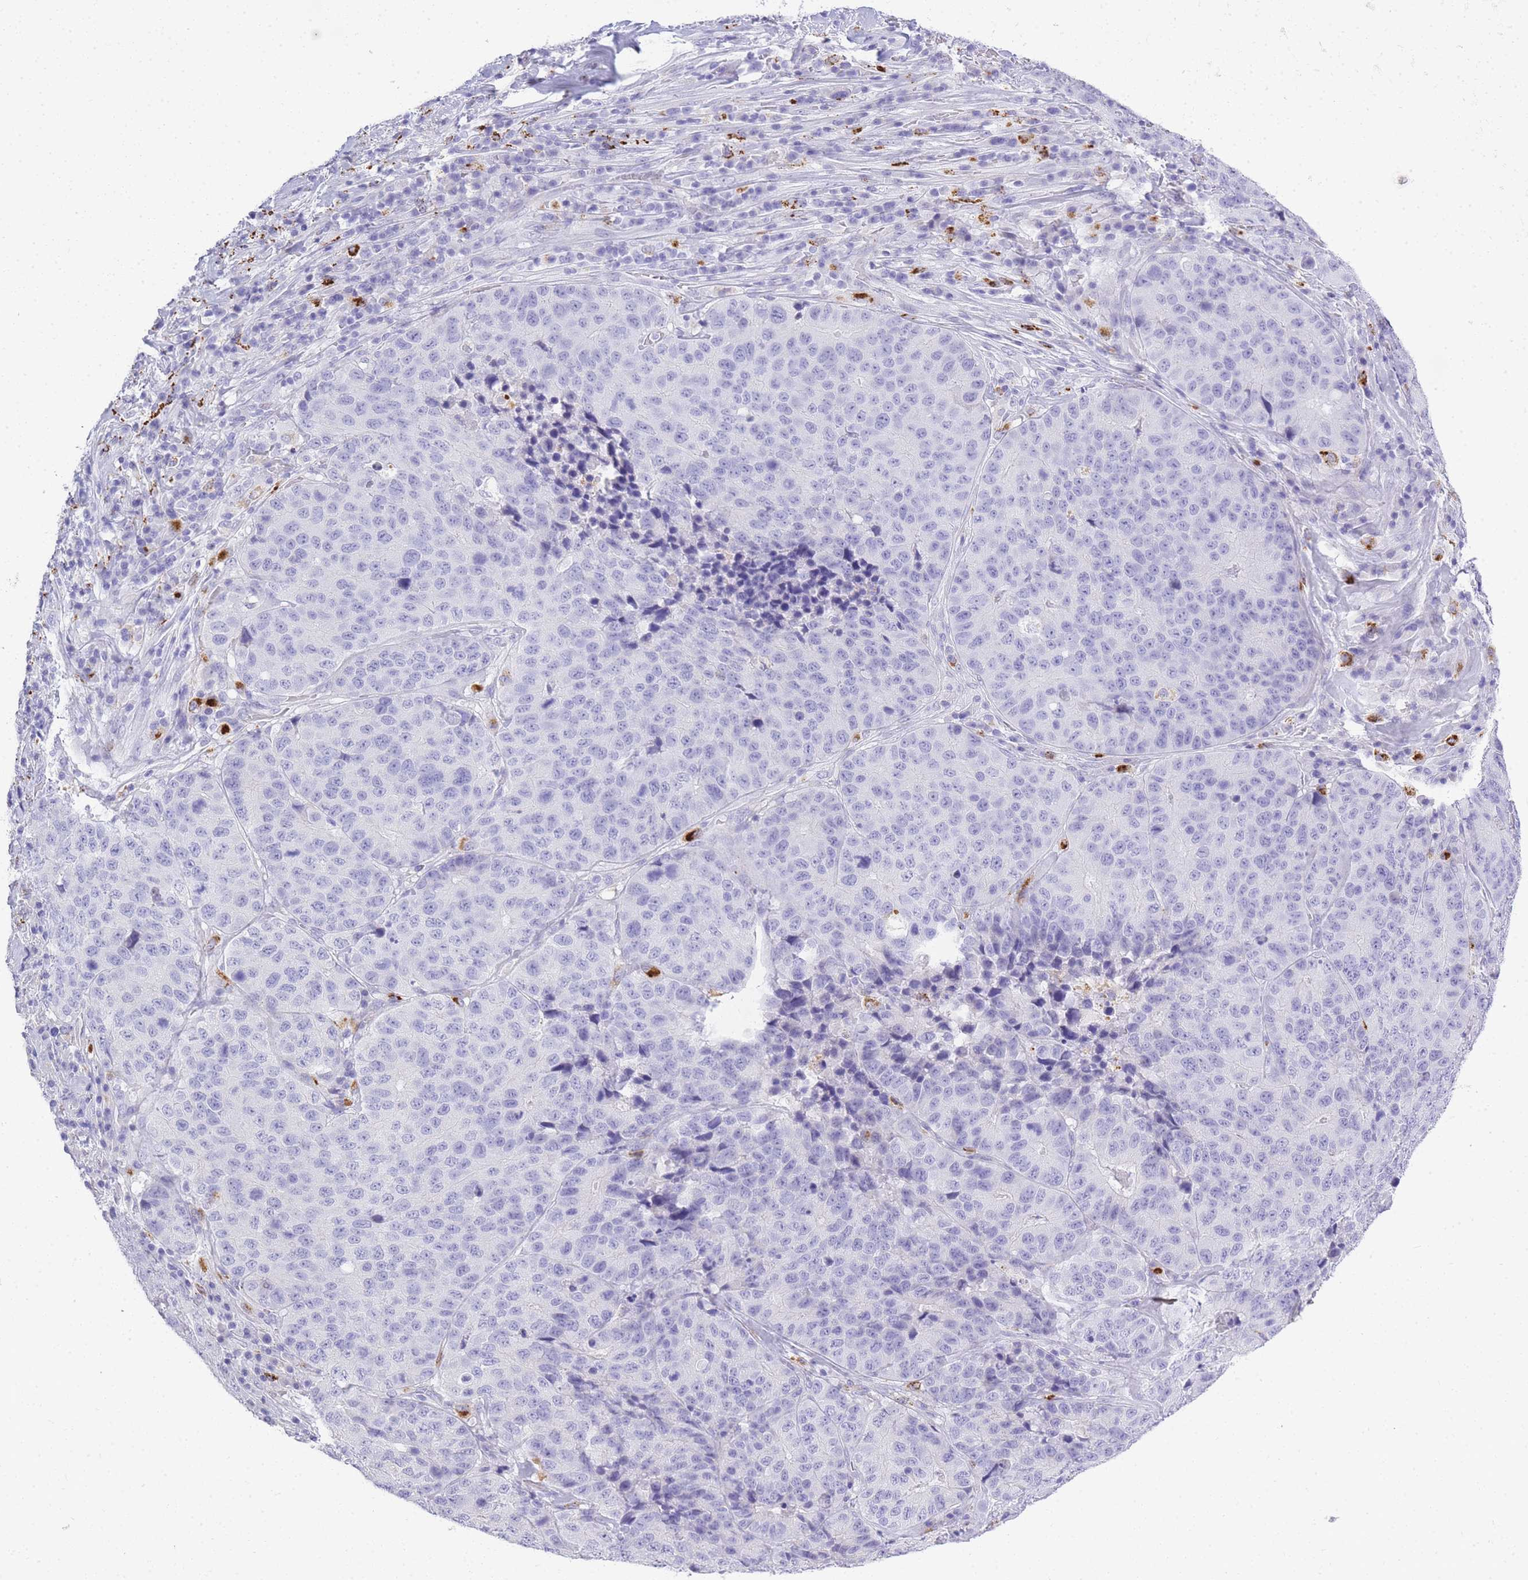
{"staining": {"intensity": "negative", "quantity": "none", "location": "none"}, "tissue": "stomach cancer", "cell_type": "Tumor cells", "image_type": "cancer", "snomed": [{"axis": "morphology", "description": "Adenocarcinoma, NOS"}, {"axis": "topography", "description": "Stomach"}], "caption": "Tumor cells show no significant expression in adenocarcinoma (stomach). Brightfield microscopy of immunohistochemistry (IHC) stained with DAB (brown) and hematoxylin (blue), captured at high magnification.", "gene": "RHO", "patient": {"sex": "male", "age": 71}}